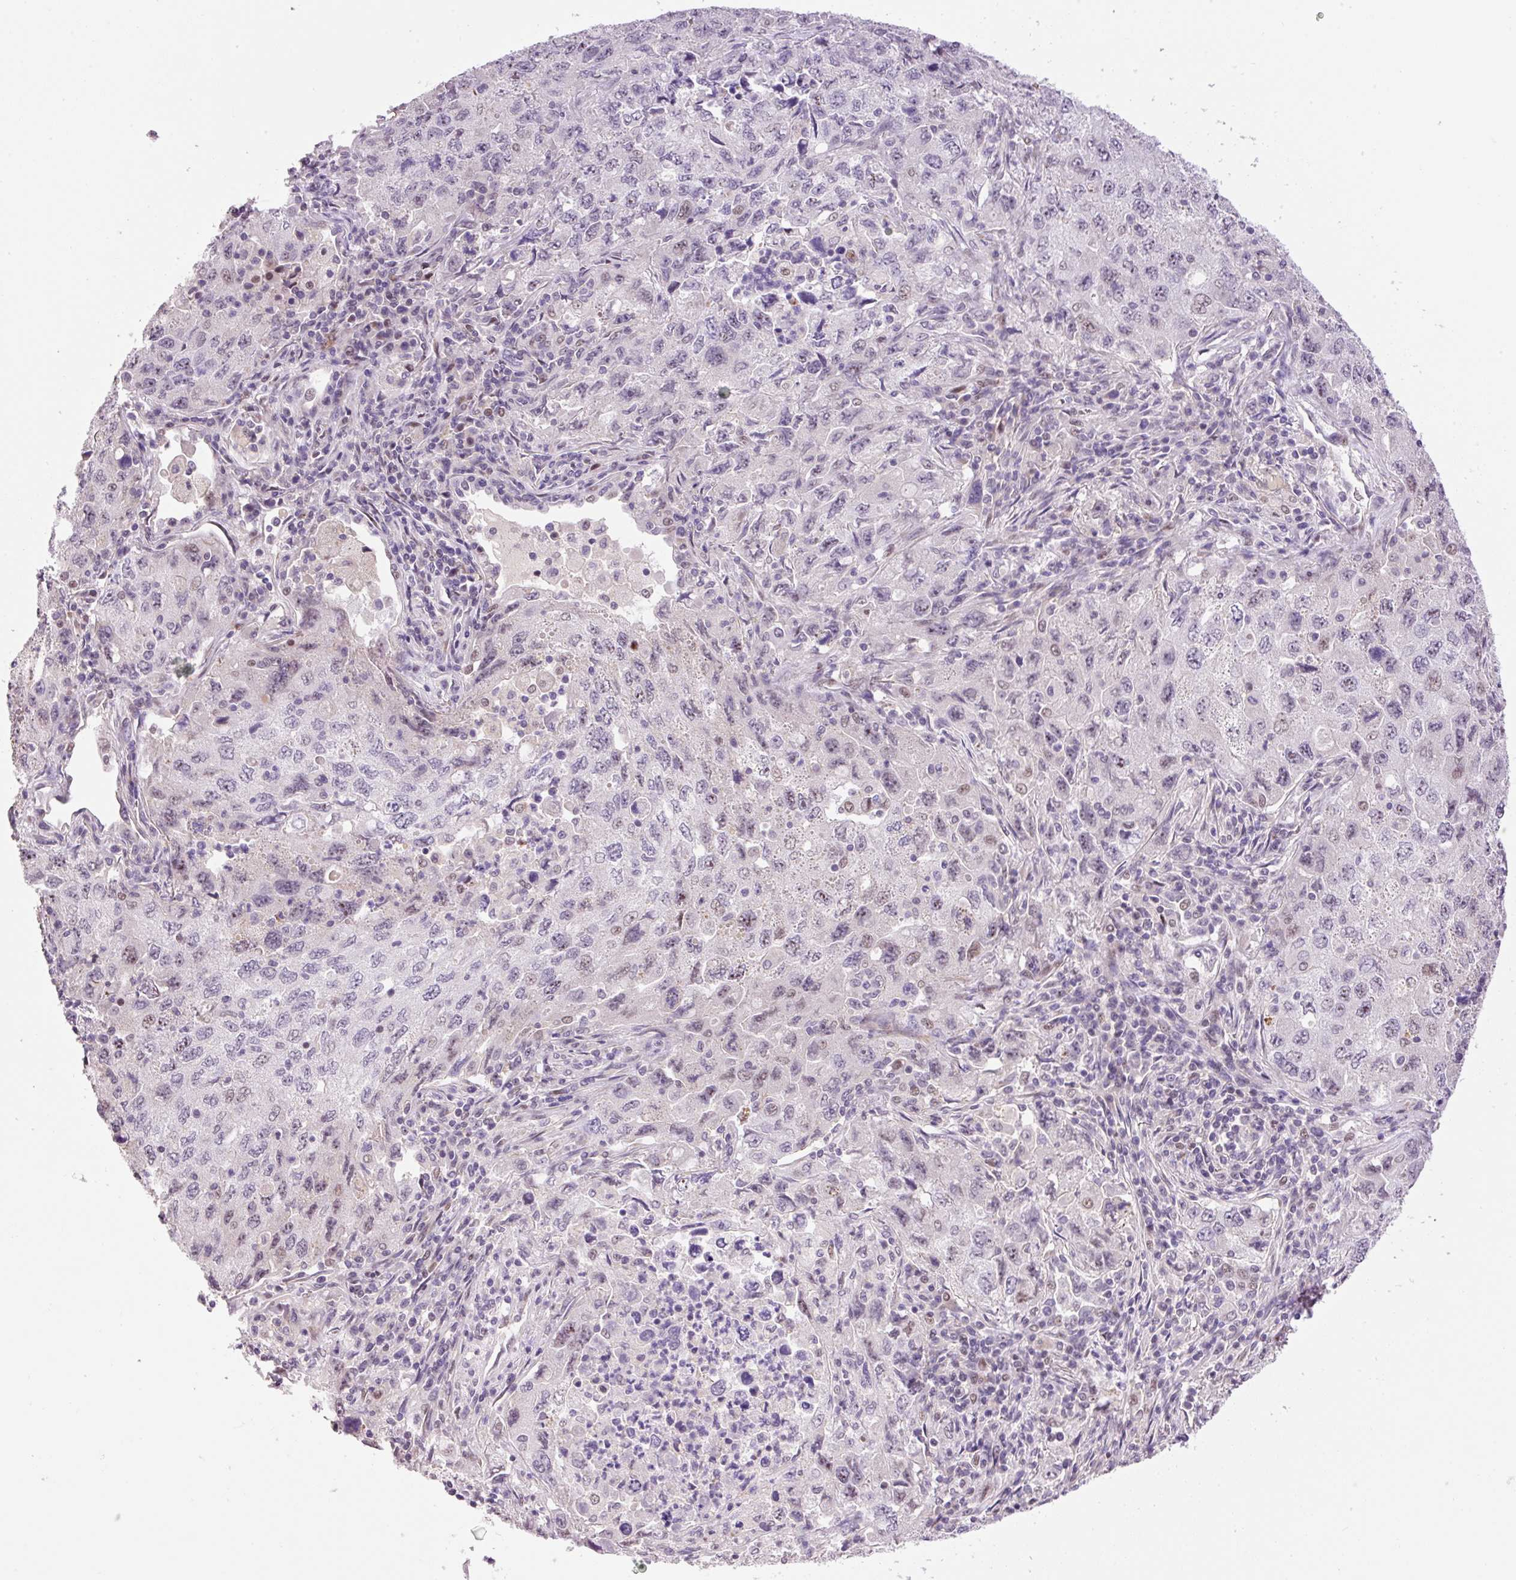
{"staining": {"intensity": "negative", "quantity": "none", "location": "none"}, "tissue": "lung cancer", "cell_type": "Tumor cells", "image_type": "cancer", "snomed": [{"axis": "morphology", "description": "Adenocarcinoma, NOS"}, {"axis": "topography", "description": "Lung"}], "caption": "This histopathology image is of lung adenocarcinoma stained with immunohistochemistry to label a protein in brown with the nuclei are counter-stained blue. There is no staining in tumor cells. (DAB (3,3'-diaminobenzidine) immunohistochemistry visualized using brightfield microscopy, high magnification).", "gene": "HNF1A", "patient": {"sex": "female", "age": 57}}